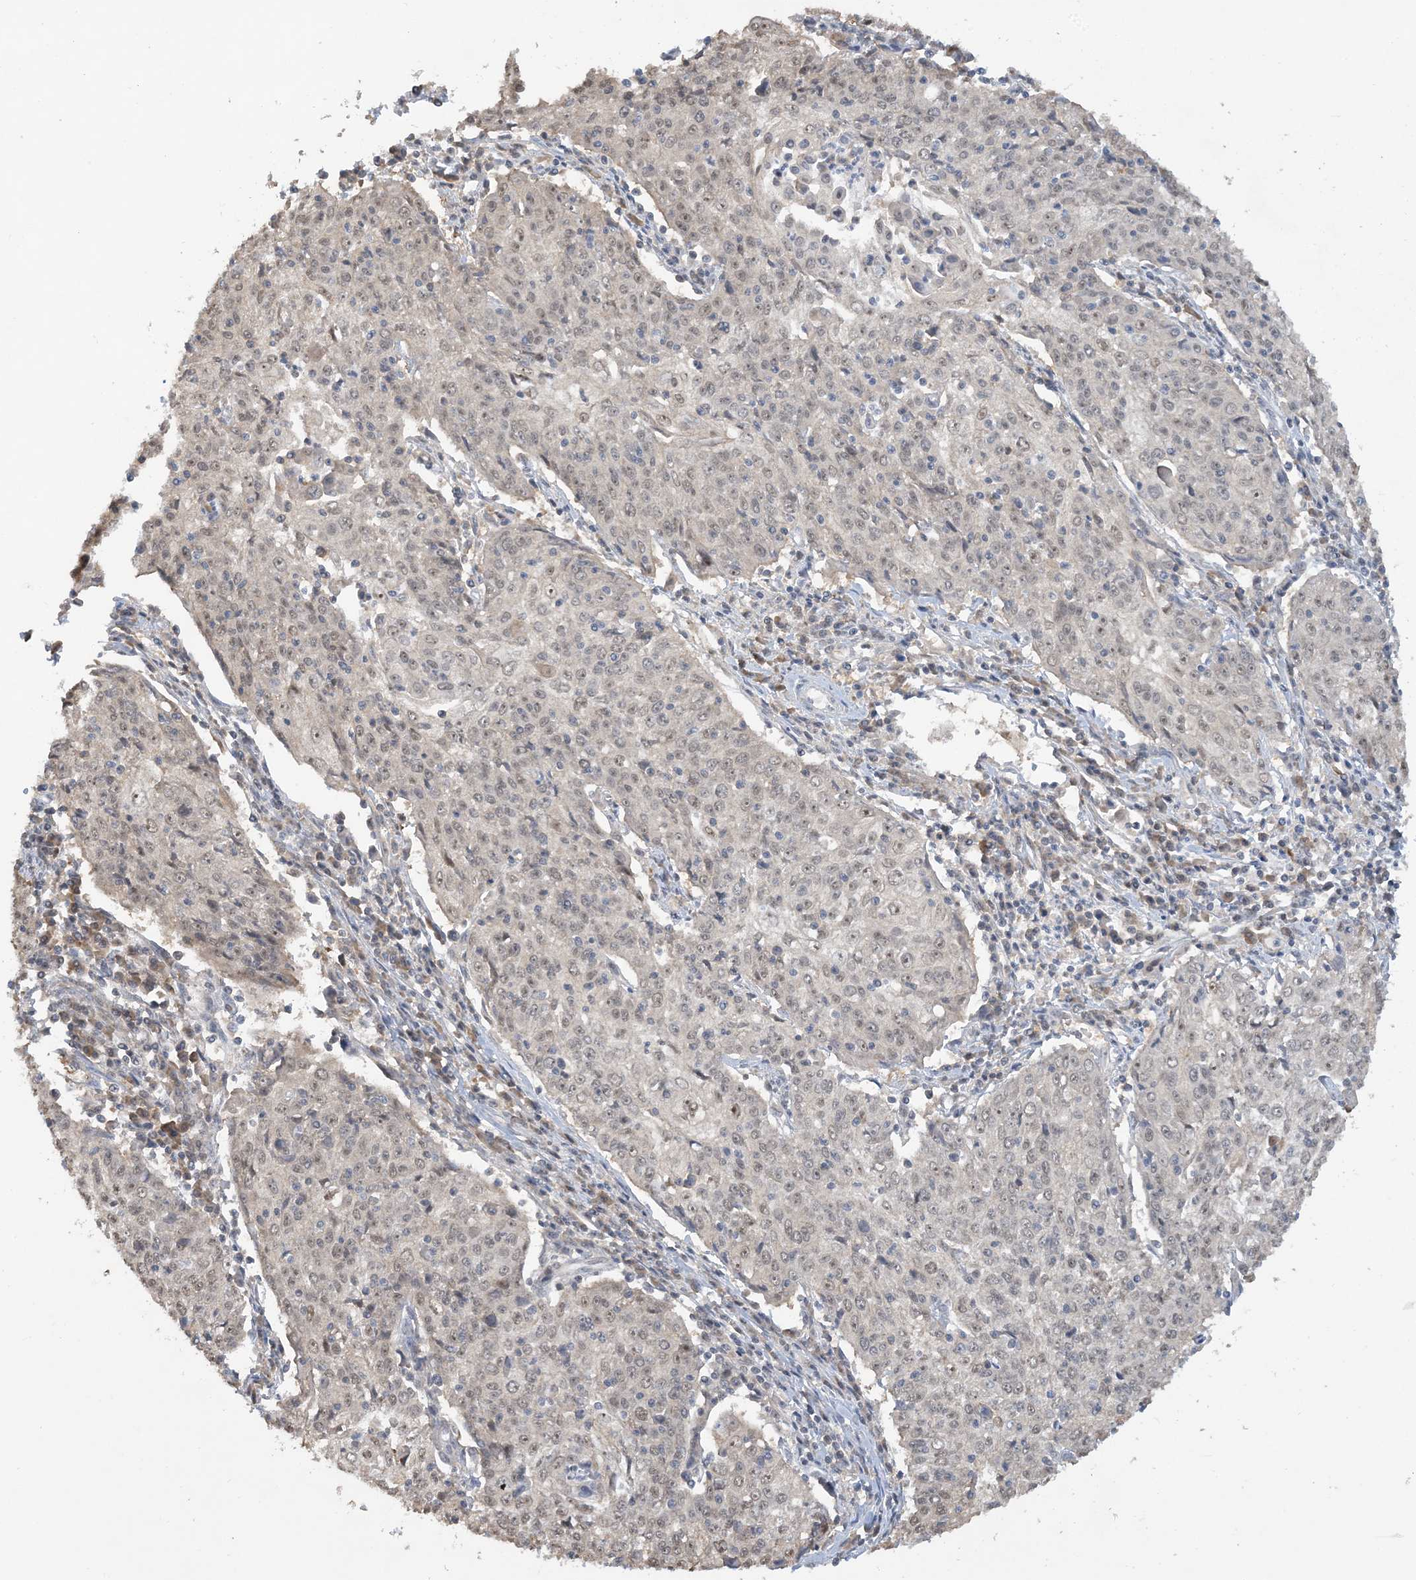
{"staining": {"intensity": "weak", "quantity": "25%-75%", "location": "nuclear"}, "tissue": "cervical cancer", "cell_type": "Tumor cells", "image_type": "cancer", "snomed": [{"axis": "morphology", "description": "Squamous cell carcinoma, NOS"}, {"axis": "topography", "description": "Cervix"}], "caption": "IHC histopathology image of cervical cancer stained for a protein (brown), which displays low levels of weak nuclear staining in about 25%-75% of tumor cells.", "gene": "UBE2E1", "patient": {"sex": "female", "age": 48}}